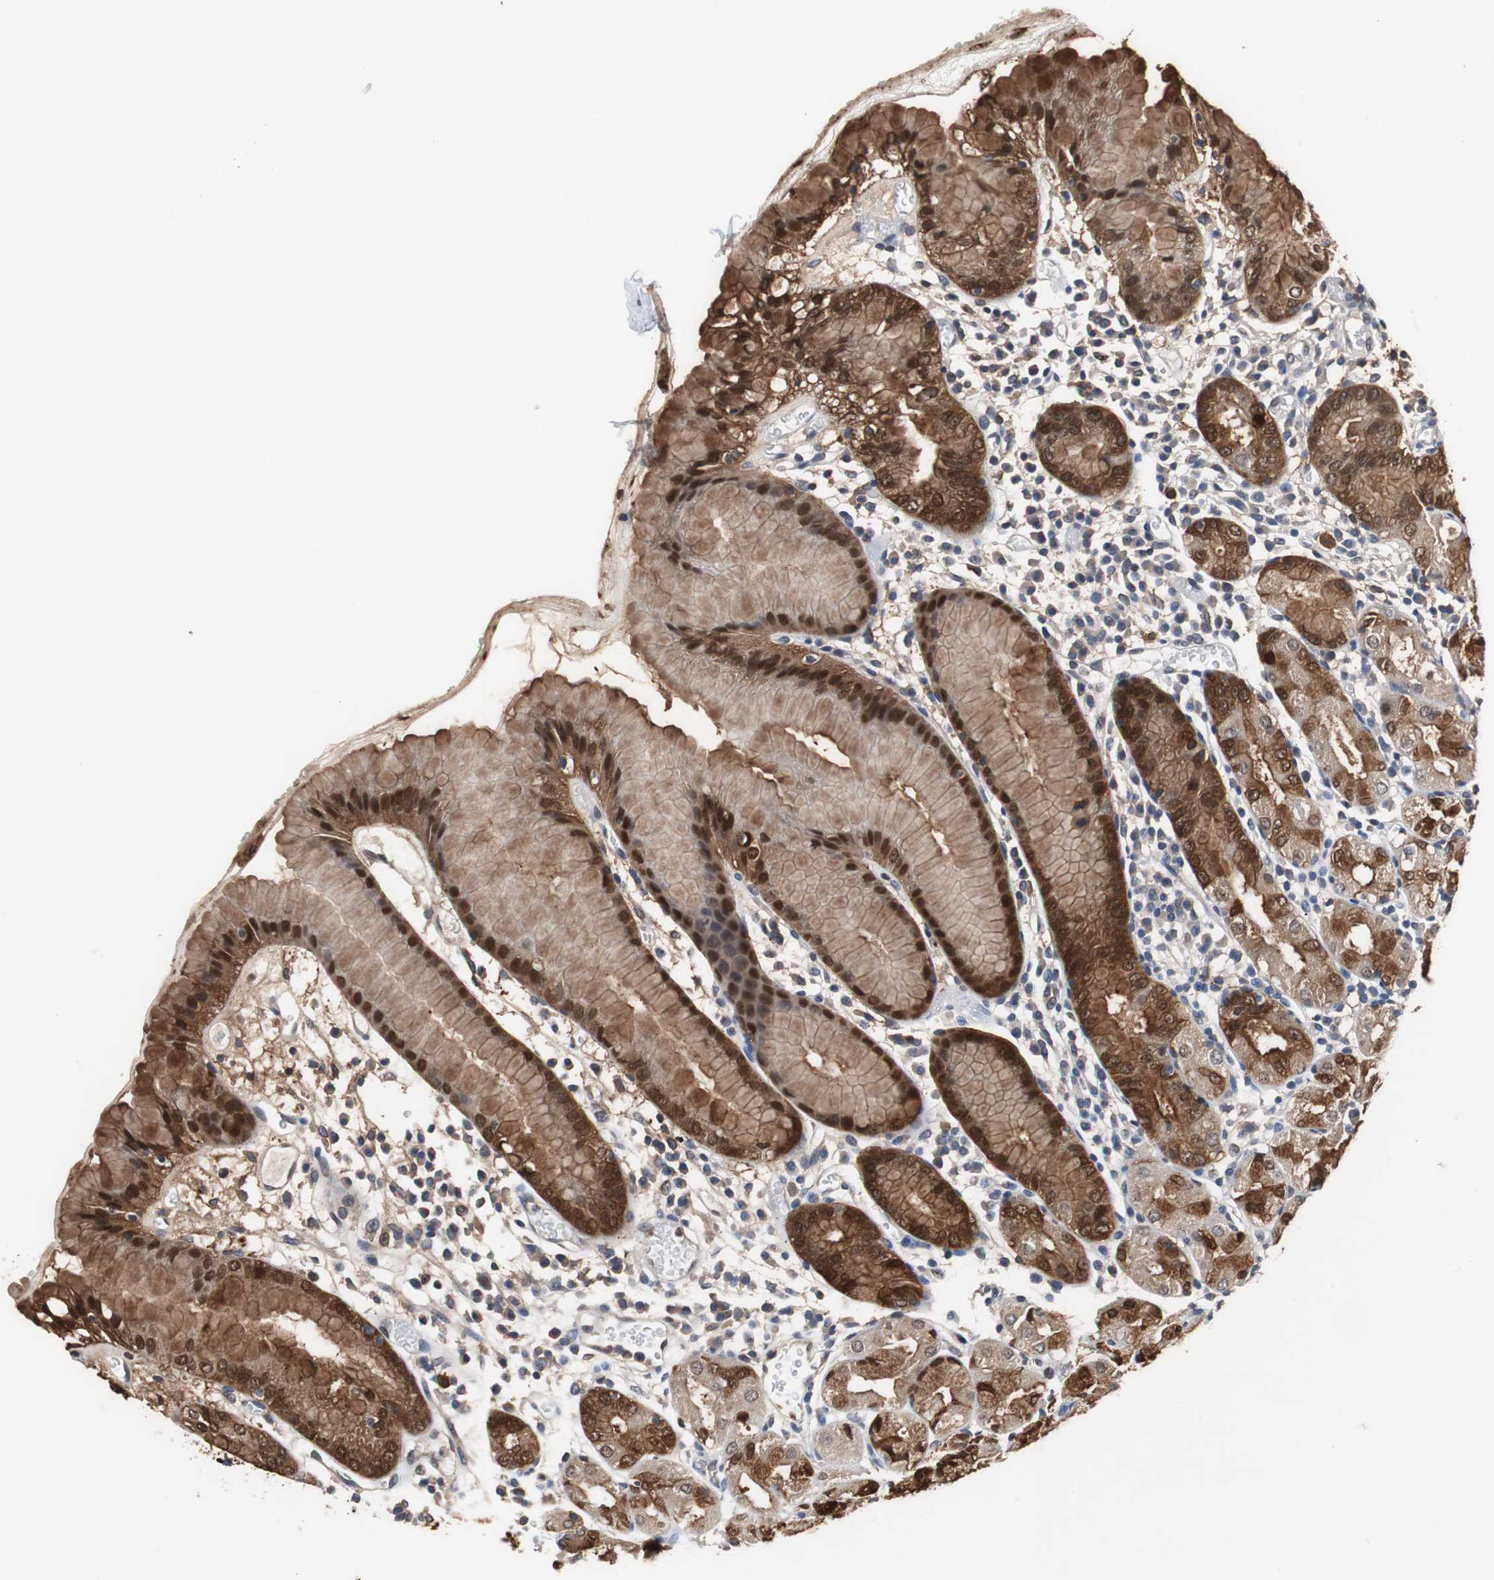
{"staining": {"intensity": "moderate", "quantity": ">75%", "location": "cytoplasmic/membranous,nuclear"}, "tissue": "stomach", "cell_type": "Glandular cells", "image_type": "normal", "snomed": [{"axis": "morphology", "description": "Normal tissue, NOS"}, {"axis": "topography", "description": "Stomach"}, {"axis": "topography", "description": "Stomach, lower"}], "caption": "Human stomach stained with a brown dye exhibits moderate cytoplasmic/membranous,nuclear positive staining in about >75% of glandular cells.", "gene": "ANXA4", "patient": {"sex": "female", "age": 75}}